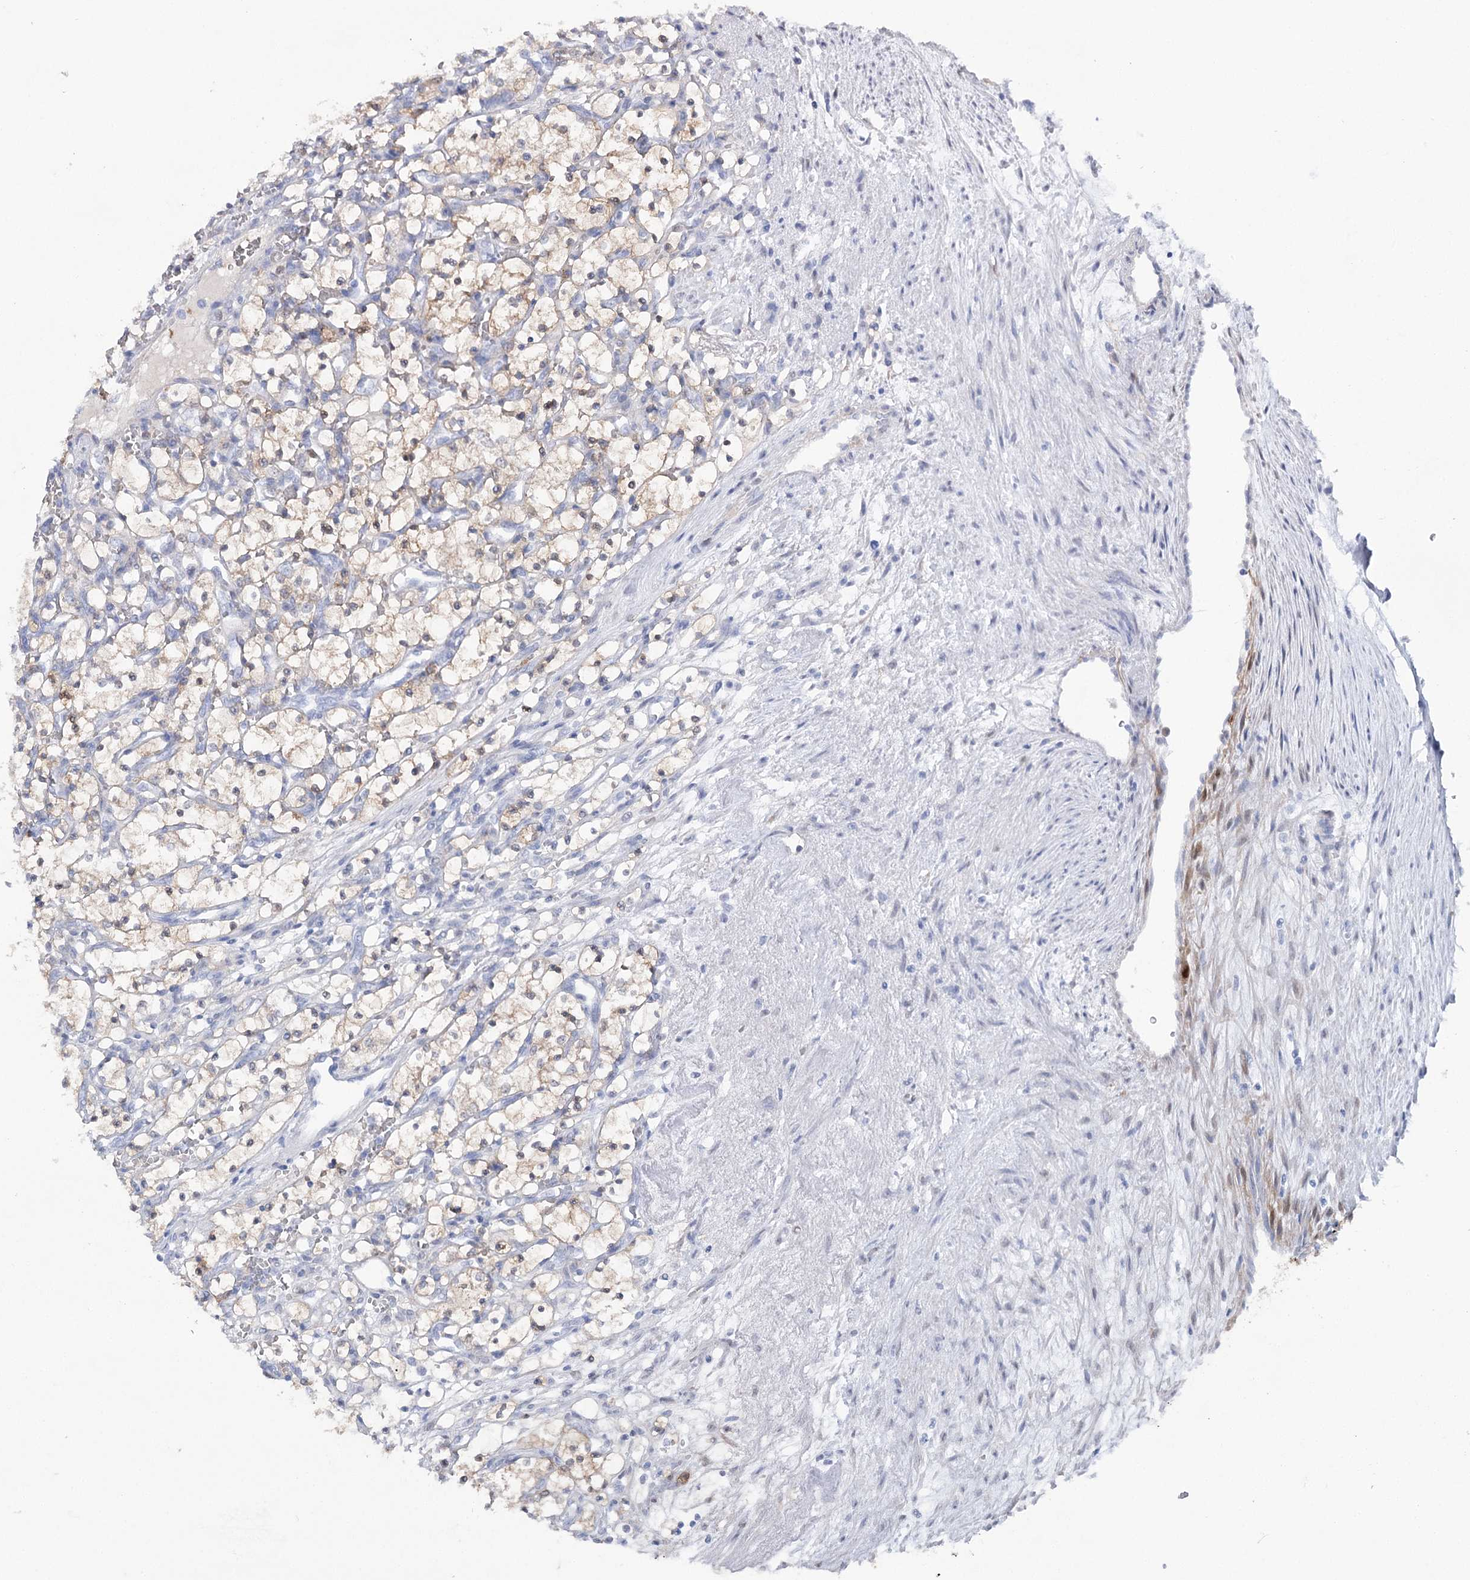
{"staining": {"intensity": "weak", "quantity": "<25%", "location": "cytoplasmic/membranous"}, "tissue": "renal cancer", "cell_type": "Tumor cells", "image_type": "cancer", "snomed": [{"axis": "morphology", "description": "Adenocarcinoma, NOS"}, {"axis": "topography", "description": "Kidney"}], "caption": "Adenocarcinoma (renal) stained for a protein using immunohistochemistry reveals no staining tumor cells.", "gene": "UGDH", "patient": {"sex": "female", "age": 69}}